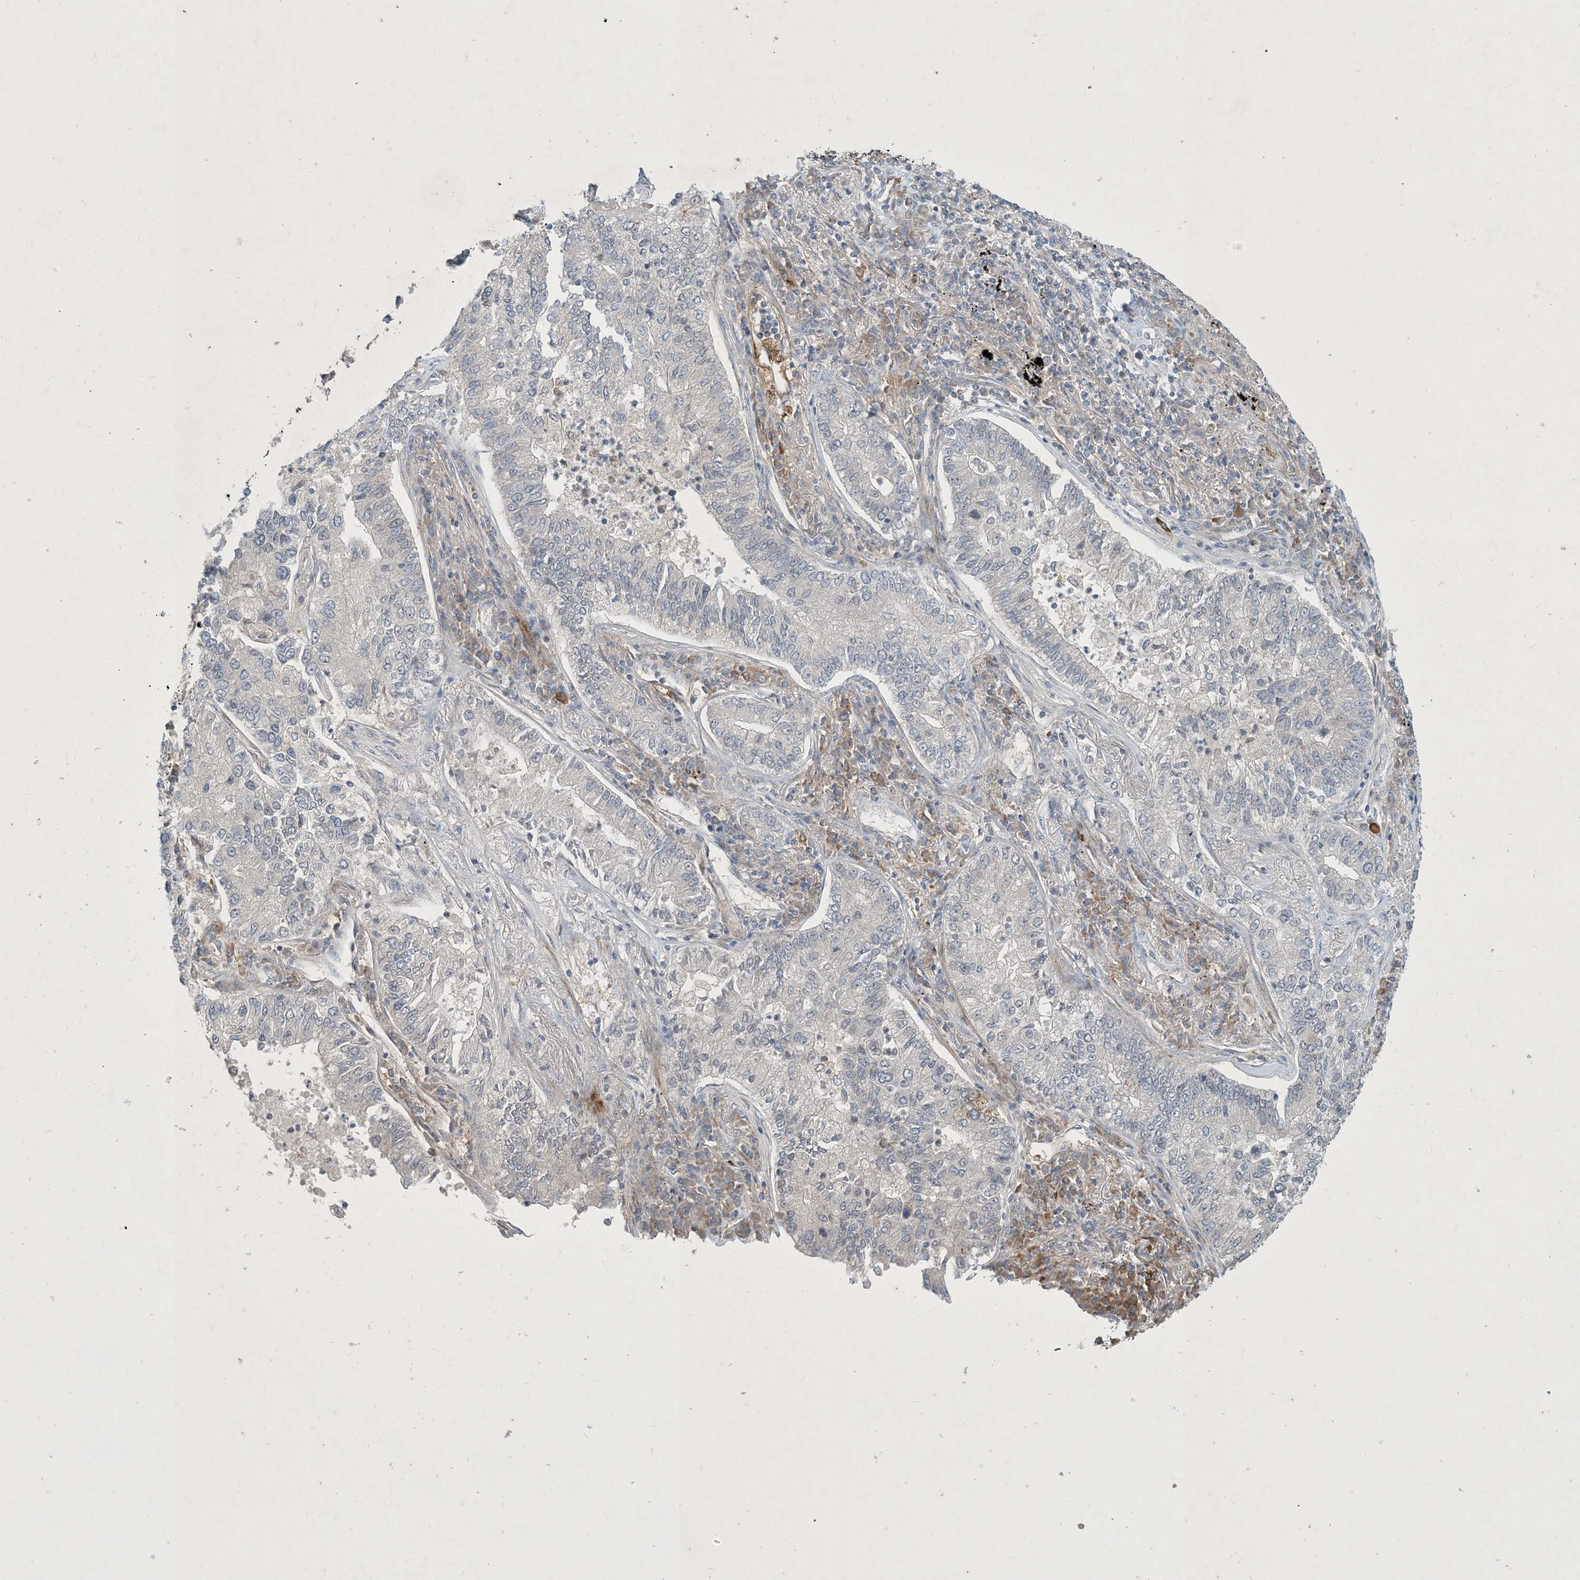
{"staining": {"intensity": "negative", "quantity": "none", "location": "none"}, "tissue": "lung cancer", "cell_type": "Tumor cells", "image_type": "cancer", "snomed": [{"axis": "morphology", "description": "Adenocarcinoma, NOS"}, {"axis": "topography", "description": "Lung"}], "caption": "This is a histopathology image of IHC staining of lung cancer, which shows no expression in tumor cells.", "gene": "CDS1", "patient": {"sex": "male", "age": 49}}